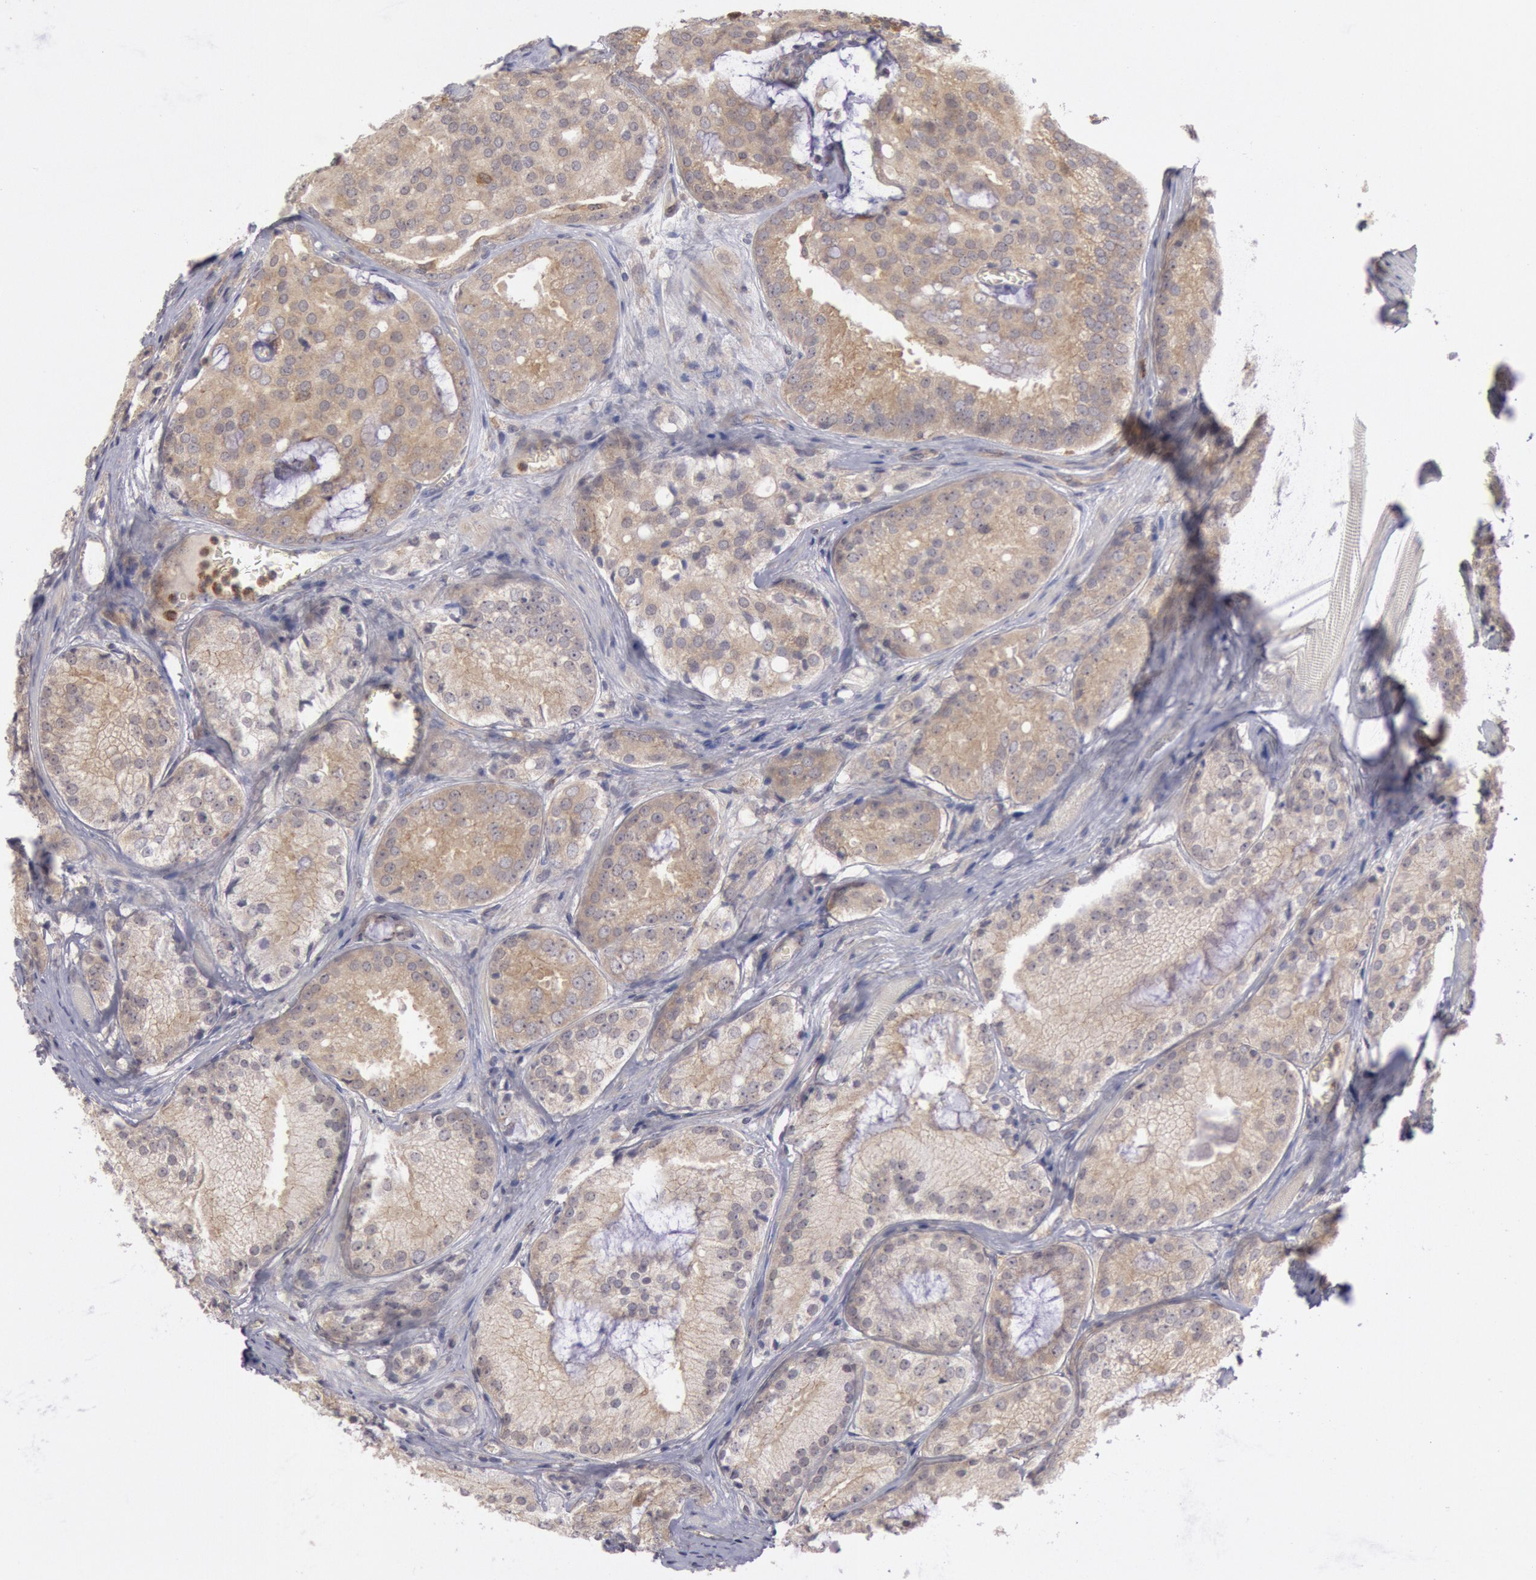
{"staining": {"intensity": "moderate", "quantity": ">75%", "location": "cytoplasmic/membranous"}, "tissue": "prostate cancer", "cell_type": "Tumor cells", "image_type": "cancer", "snomed": [{"axis": "morphology", "description": "Adenocarcinoma, Medium grade"}, {"axis": "topography", "description": "Prostate"}], "caption": "The image shows a brown stain indicating the presence of a protein in the cytoplasmic/membranous of tumor cells in prostate cancer. (Brightfield microscopy of DAB IHC at high magnification).", "gene": "PLA2G6", "patient": {"sex": "male", "age": 60}}